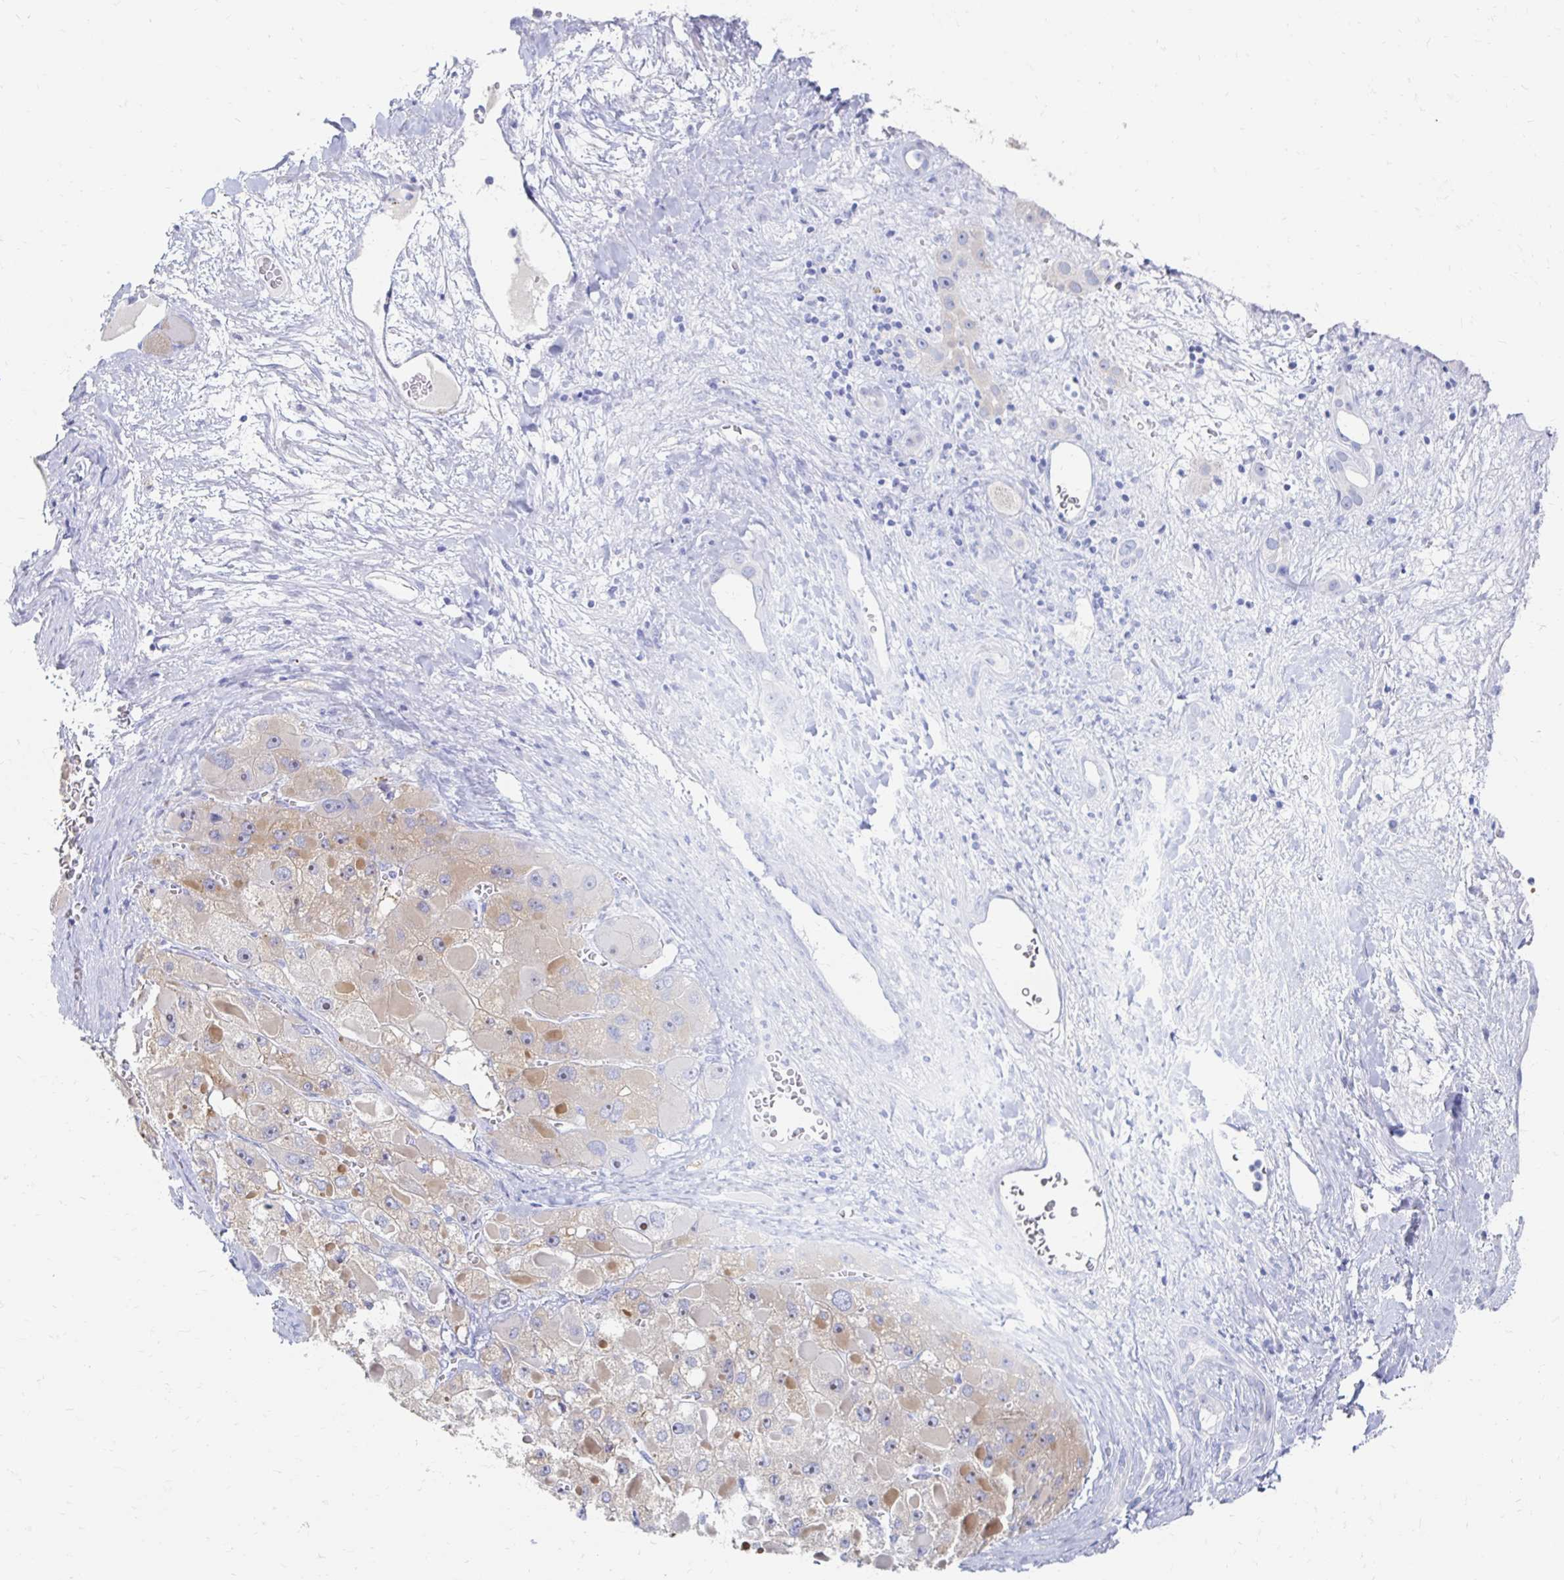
{"staining": {"intensity": "weak", "quantity": "25%-75%", "location": "cytoplasmic/membranous"}, "tissue": "liver cancer", "cell_type": "Tumor cells", "image_type": "cancer", "snomed": [{"axis": "morphology", "description": "Carcinoma, Hepatocellular, NOS"}, {"axis": "topography", "description": "Liver"}], "caption": "Liver cancer stained with immunohistochemistry shows weak cytoplasmic/membranous staining in approximately 25%-75% of tumor cells.", "gene": "CST6", "patient": {"sex": "female", "age": 73}}